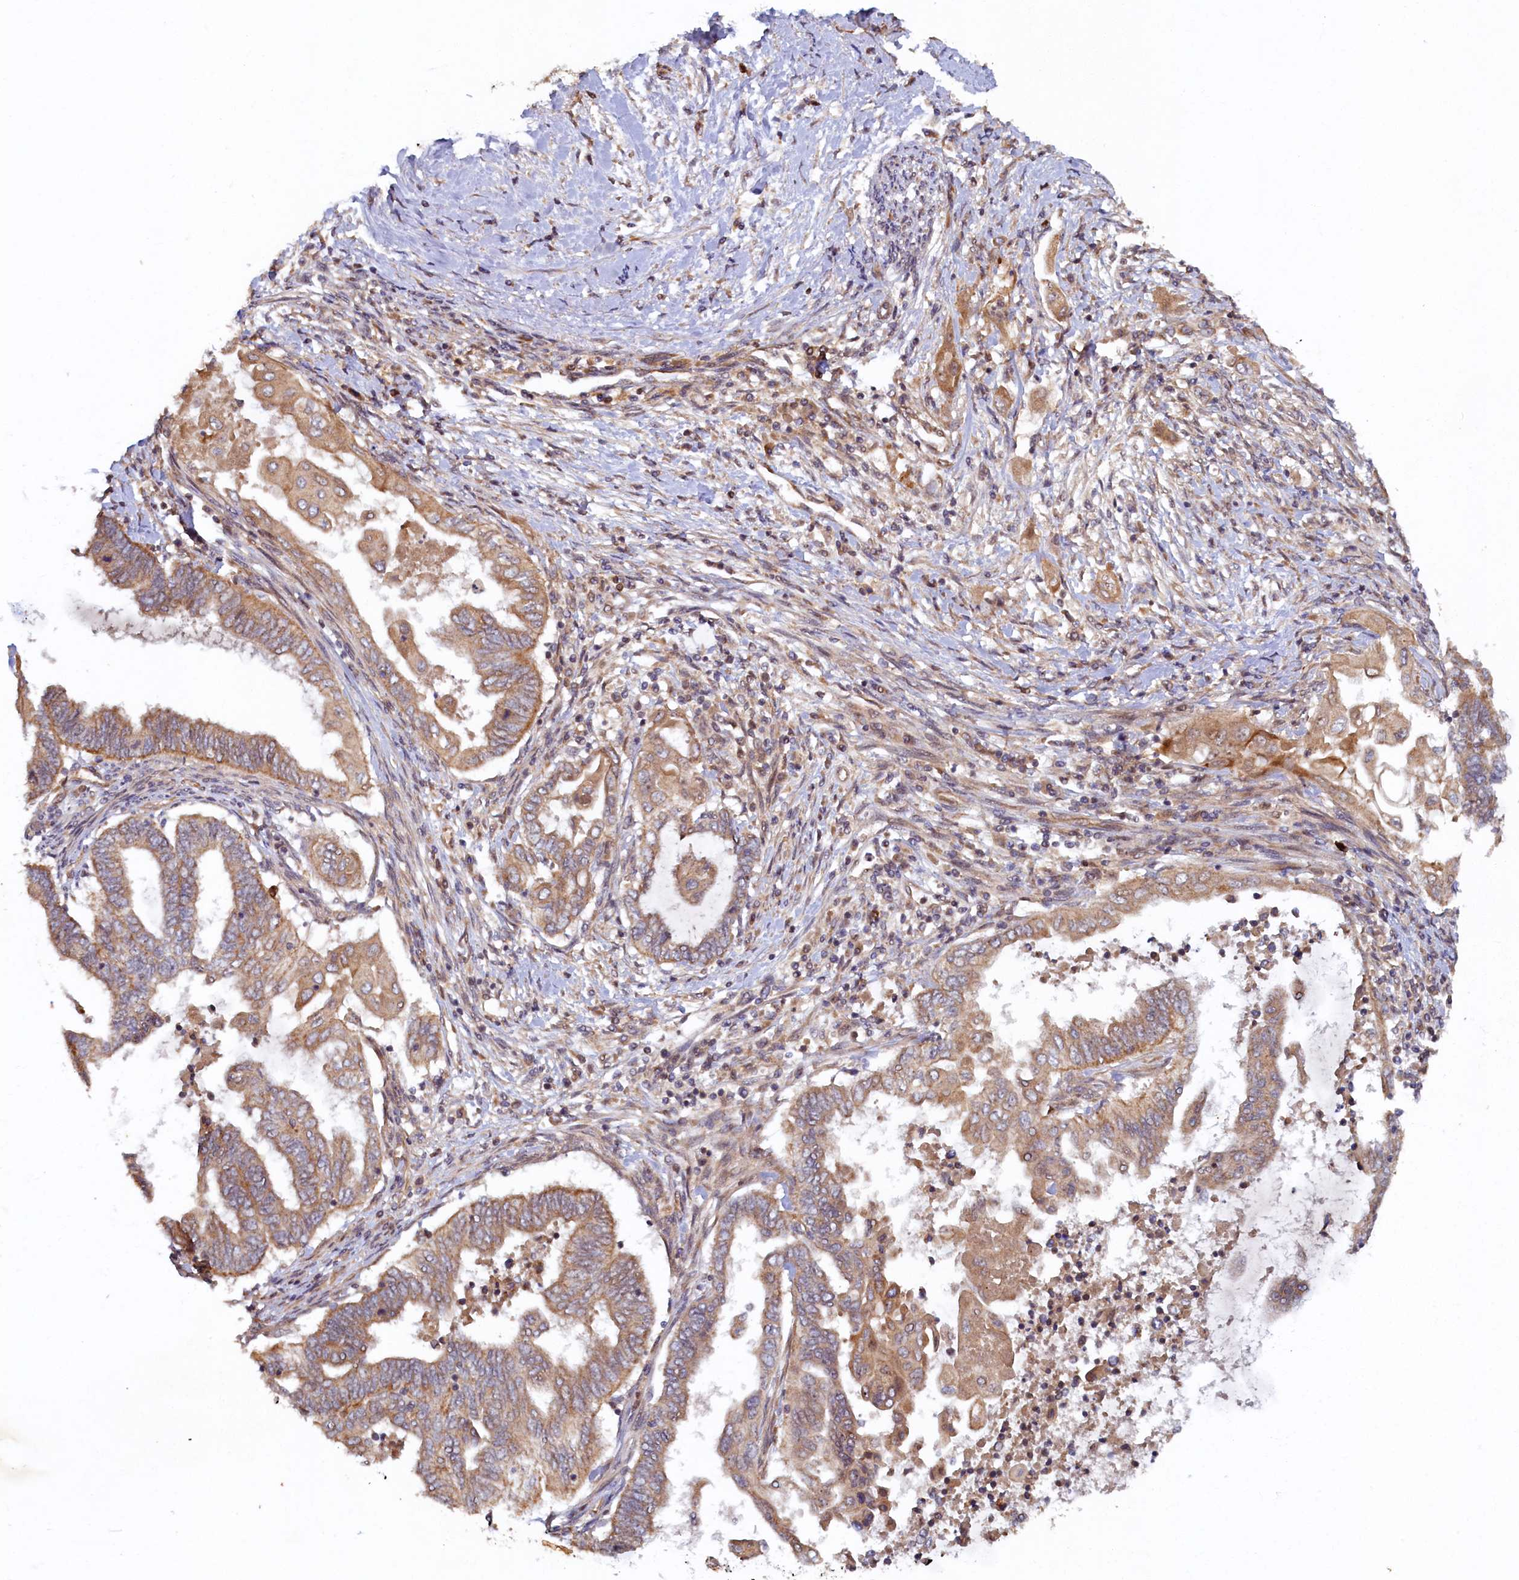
{"staining": {"intensity": "moderate", "quantity": ">75%", "location": "cytoplasmic/membranous"}, "tissue": "endometrial cancer", "cell_type": "Tumor cells", "image_type": "cancer", "snomed": [{"axis": "morphology", "description": "Adenocarcinoma, NOS"}, {"axis": "topography", "description": "Uterus"}, {"axis": "topography", "description": "Endometrium"}], "caption": "DAB immunohistochemical staining of endometrial adenocarcinoma exhibits moderate cytoplasmic/membranous protein staining in about >75% of tumor cells.", "gene": "CEP20", "patient": {"sex": "female", "age": 70}}